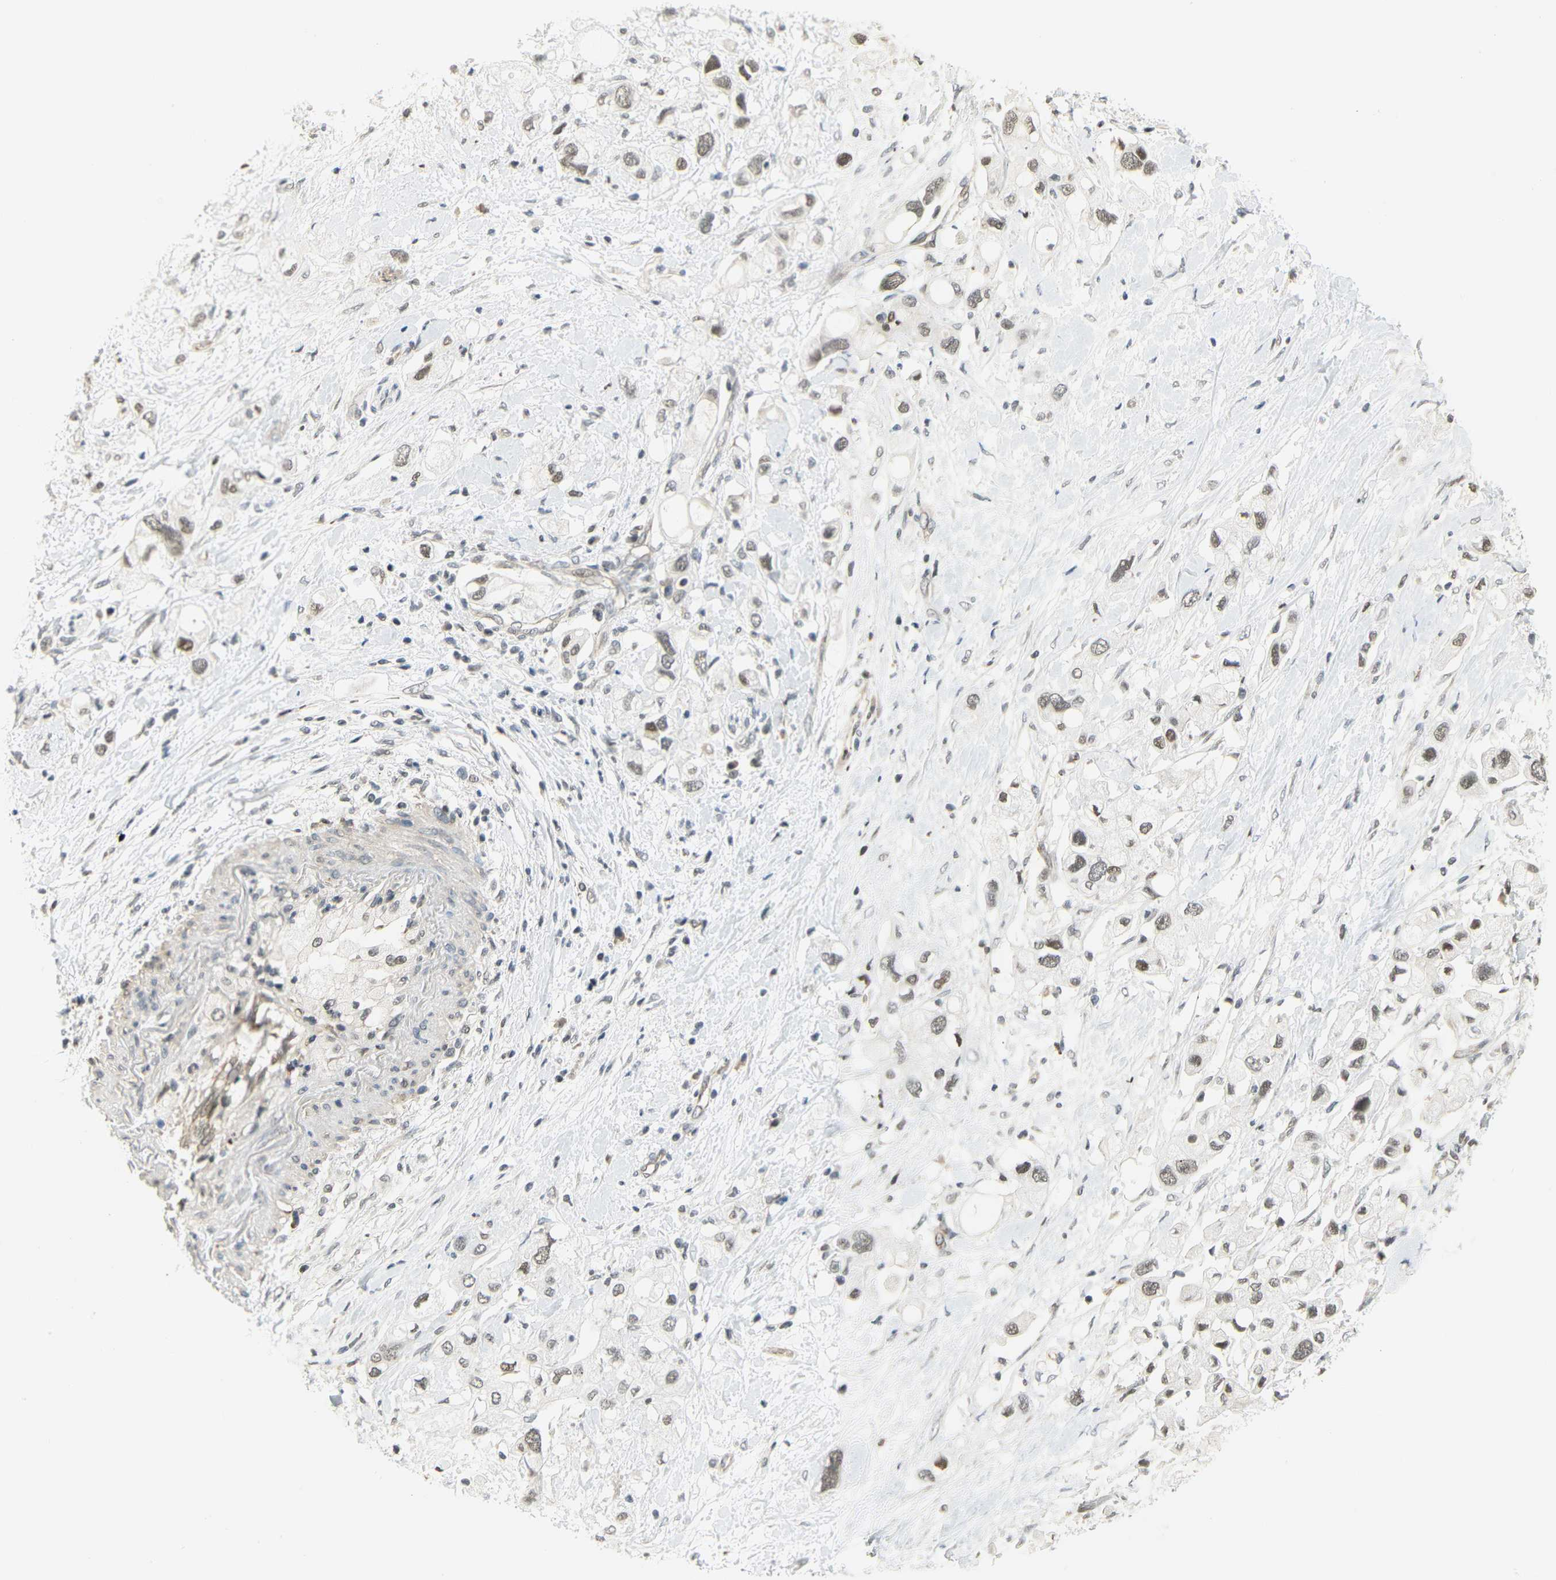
{"staining": {"intensity": "moderate", "quantity": ">75%", "location": "nuclear"}, "tissue": "pancreatic cancer", "cell_type": "Tumor cells", "image_type": "cancer", "snomed": [{"axis": "morphology", "description": "Adenocarcinoma, NOS"}, {"axis": "topography", "description": "Pancreas"}], "caption": "There is medium levels of moderate nuclear positivity in tumor cells of pancreatic cancer (adenocarcinoma), as demonstrated by immunohistochemical staining (brown color).", "gene": "IMPG2", "patient": {"sex": "female", "age": 56}}